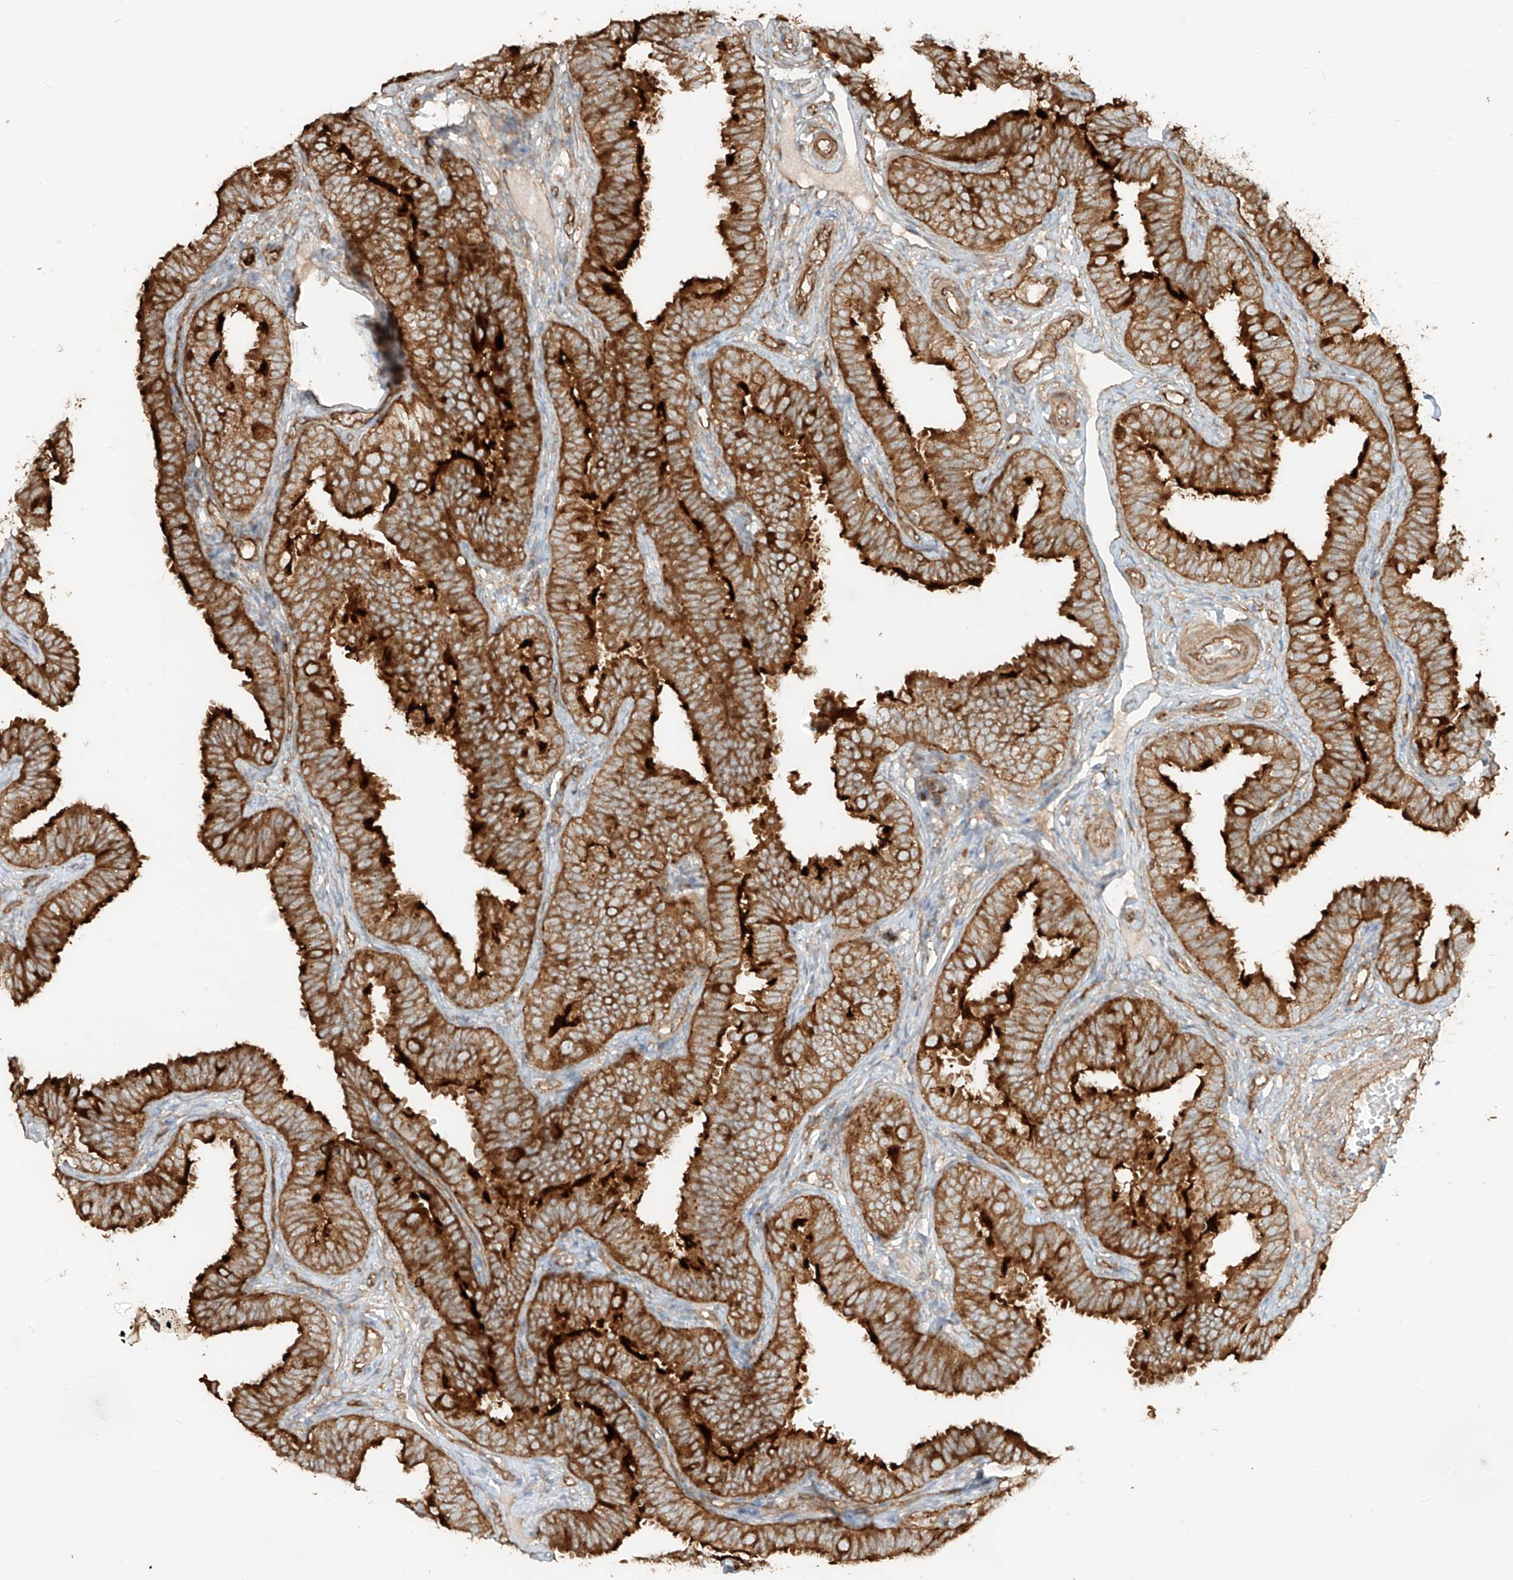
{"staining": {"intensity": "strong", "quantity": ">75%", "location": "cytoplasmic/membranous"}, "tissue": "fallopian tube", "cell_type": "Glandular cells", "image_type": "normal", "snomed": [{"axis": "morphology", "description": "Normal tissue, NOS"}, {"axis": "topography", "description": "Fallopian tube"}], "caption": "Protein analysis of normal fallopian tube displays strong cytoplasmic/membranous positivity in about >75% of glandular cells.", "gene": "CCDC115", "patient": {"sex": "female", "age": 35}}